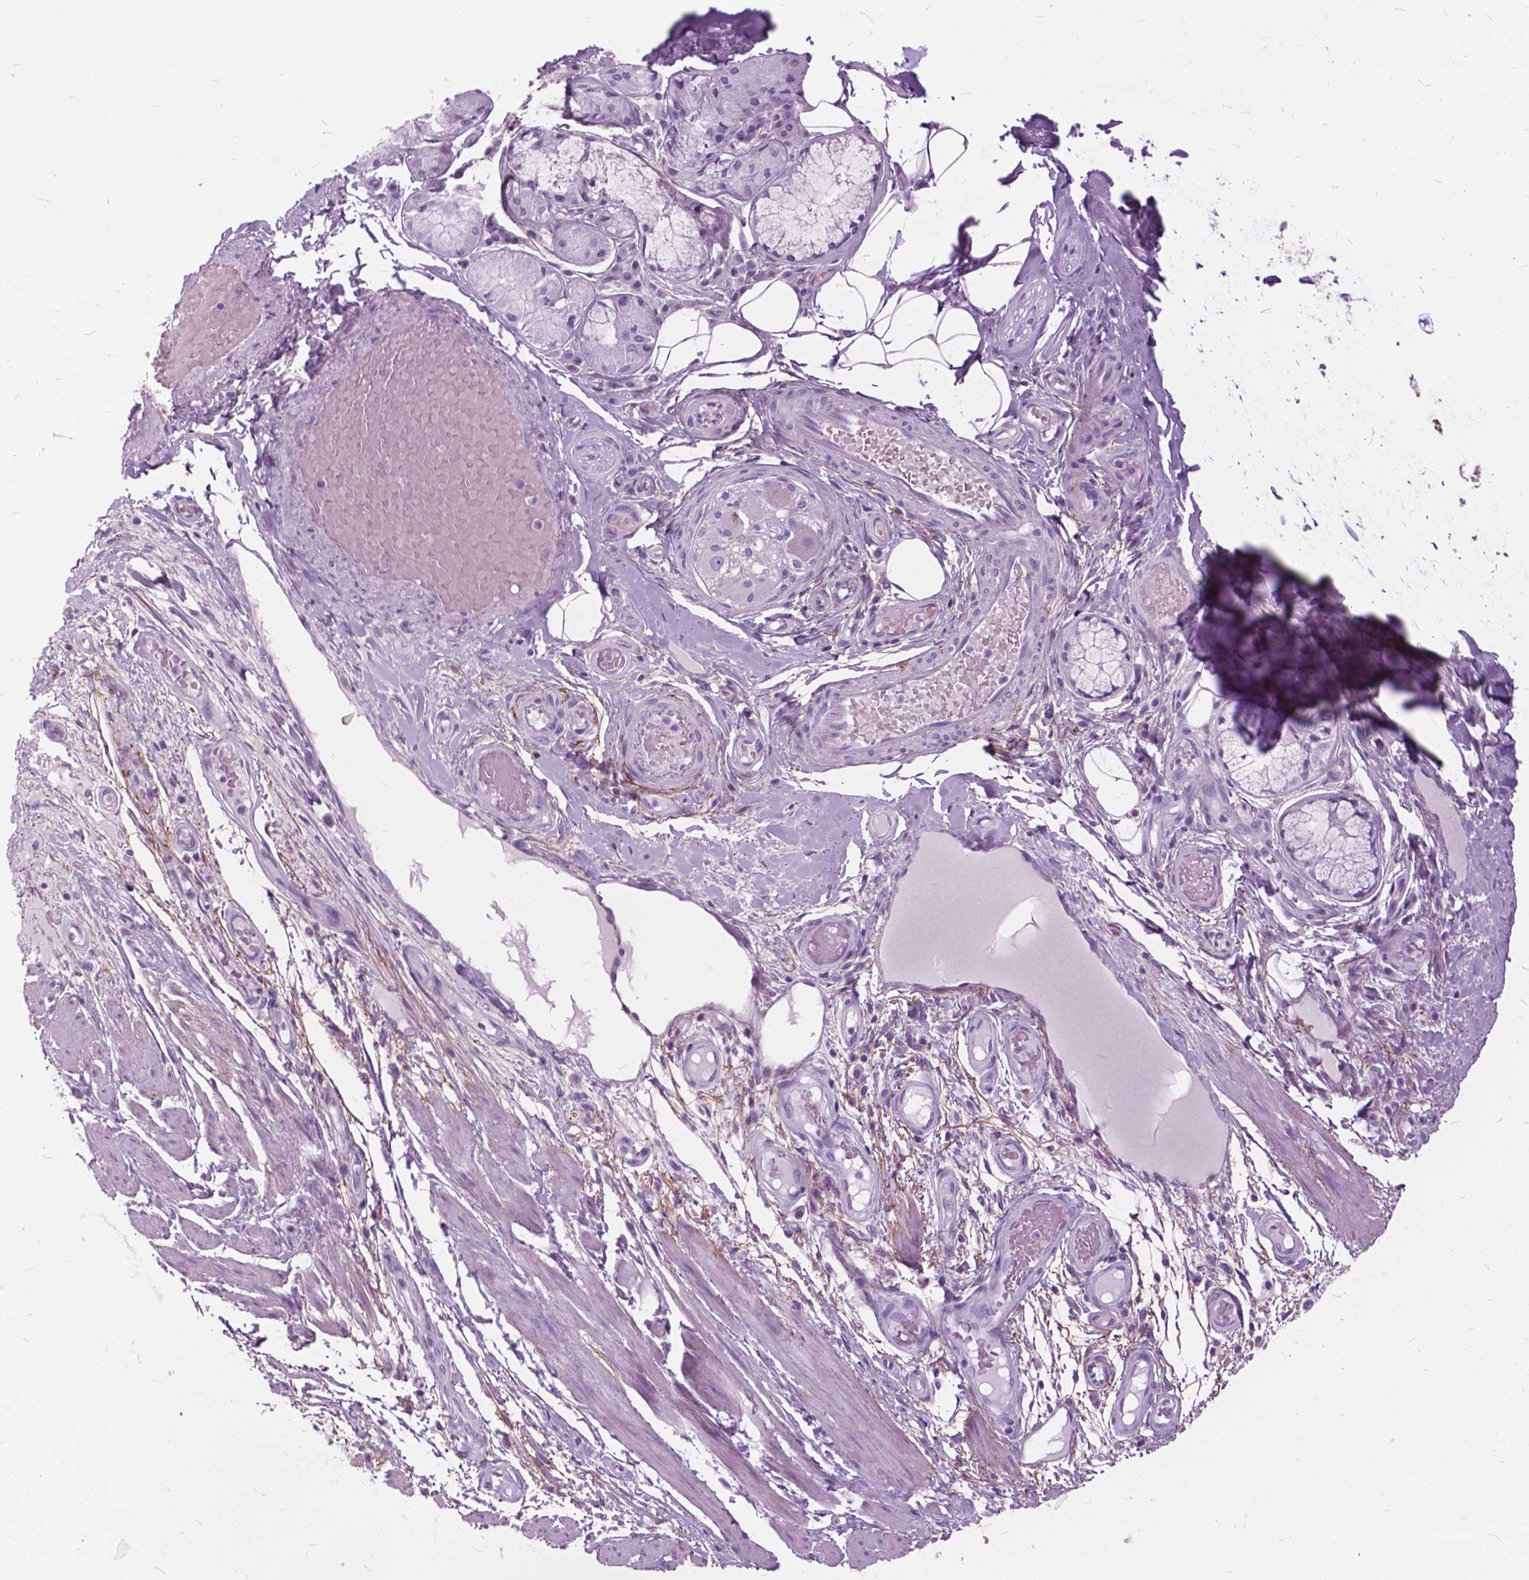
{"staining": {"intensity": "negative", "quantity": "none", "location": "none"}, "tissue": "adipose tissue", "cell_type": "Adipocytes", "image_type": "normal", "snomed": [{"axis": "morphology", "description": "Normal tissue, NOS"}, {"axis": "topography", "description": "Cartilage tissue"}, {"axis": "topography", "description": "Bronchus"}], "caption": "Micrograph shows no protein expression in adipocytes of normal adipose tissue.", "gene": "GDF9", "patient": {"sex": "male", "age": 64}}